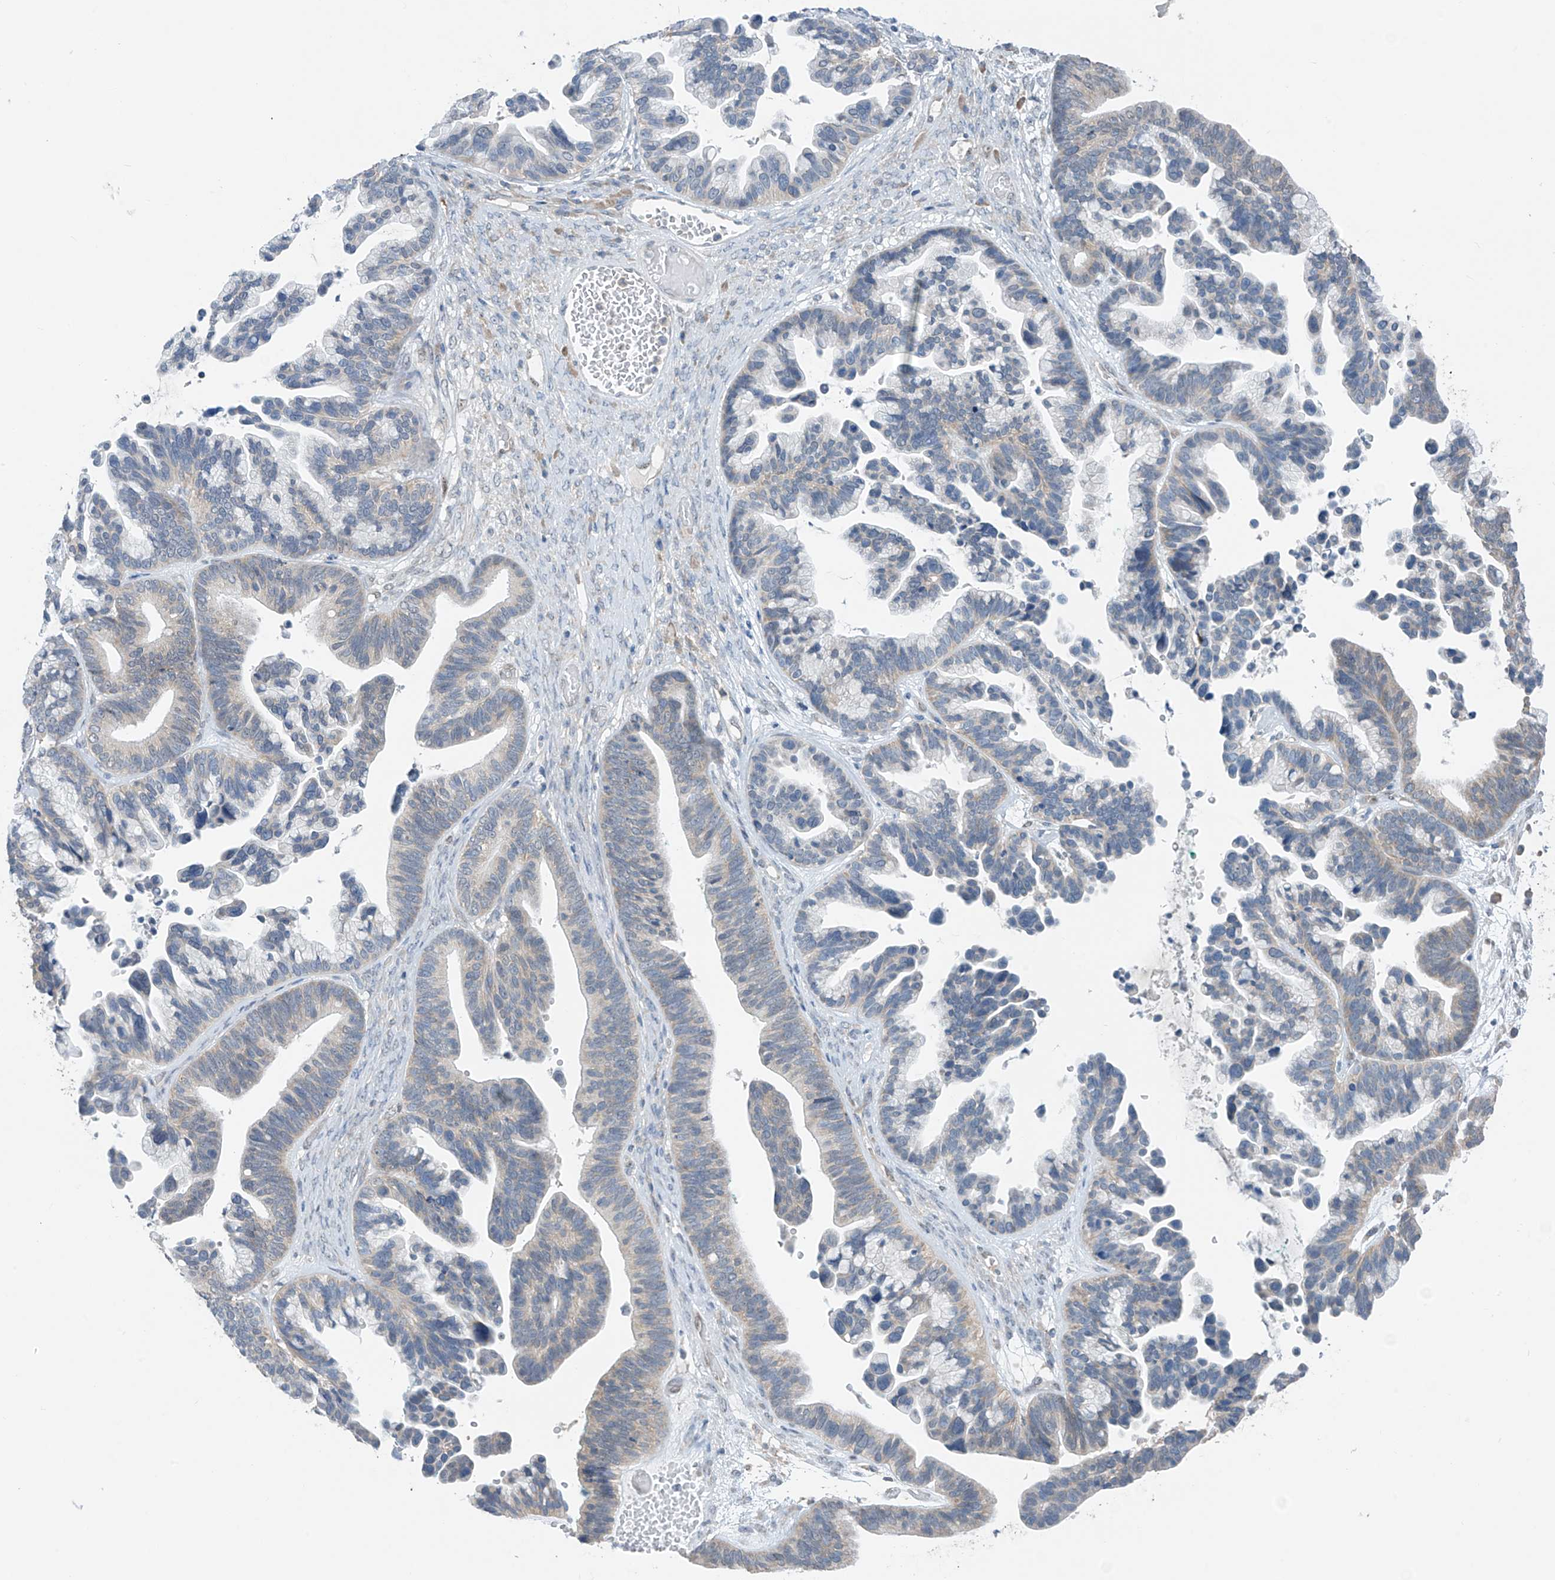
{"staining": {"intensity": "weak", "quantity": "<25%", "location": "cytoplasmic/membranous"}, "tissue": "ovarian cancer", "cell_type": "Tumor cells", "image_type": "cancer", "snomed": [{"axis": "morphology", "description": "Cystadenocarcinoma, serous, NOS"}, {"axis": "topography", "description": "Ovary"}], "caption": "Immunohistochemical staining of human serous cystadenocarcinoma (ovarian) reveals no significant expression in tumor cells.", "gene": "RPL4", "patient": {"sex": "female", "age": 56}}